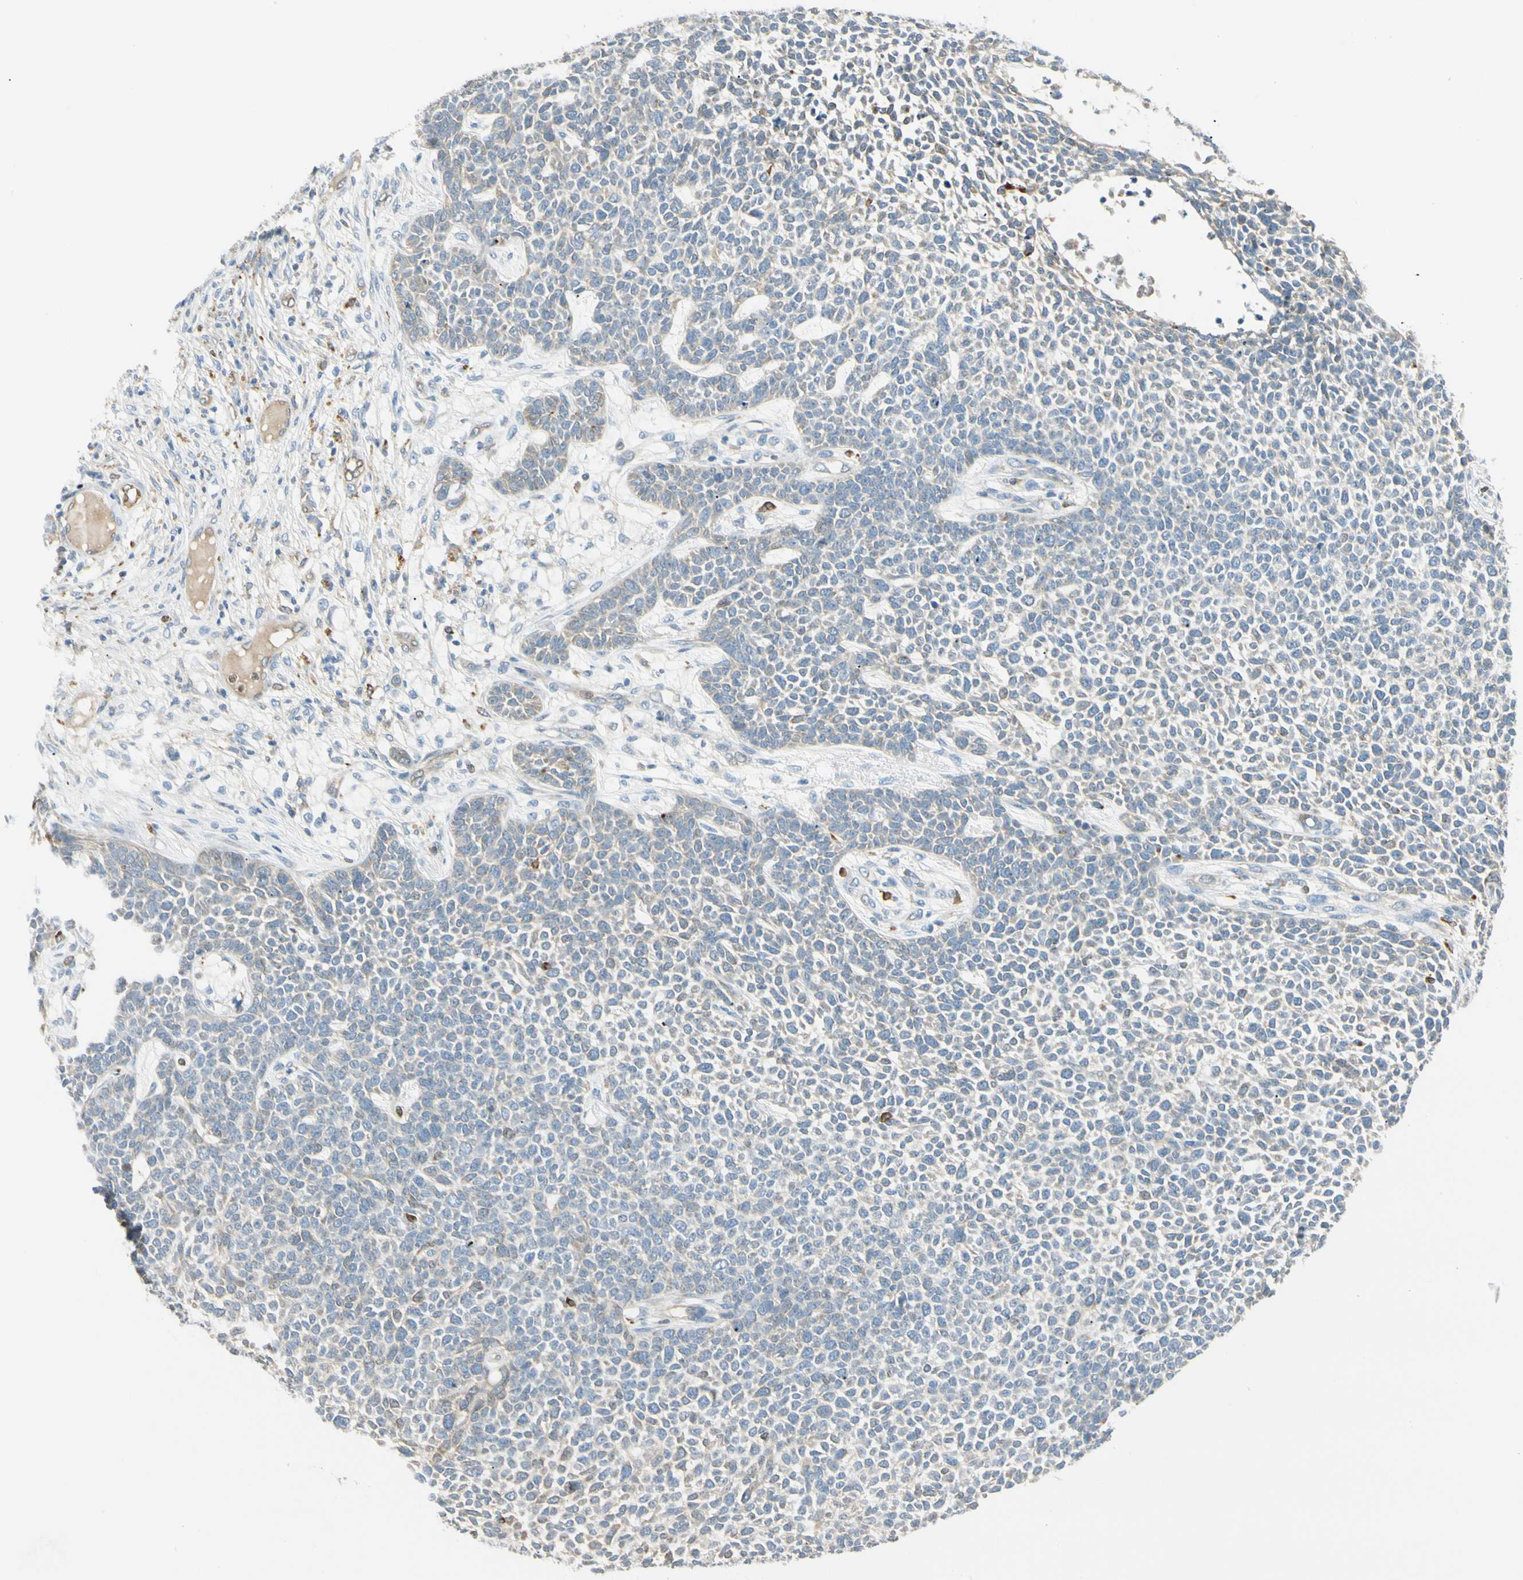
{"staining": {"intensity": "negative", "quantity": "none", "location": "none"}, "tissue": "skin cancer", "cell_type": "Tumor cells", "image_type": "cancer", "snomed": [{"axis": "morphology", "description": "Basal cell carcinoma"}, {"axis": "topography", "description": "Skin"}], "caption": "This is a image of immunohistochemistry (IHC) staining of basal cell carcinoma (skin), which shows no expression in tumor cells. (Brightfield microscopy of DAB immunohistochemistry (IHC) at high magnification).", "gene": "LPCAT2", "patient": {"sex": "female", "age": 84}}